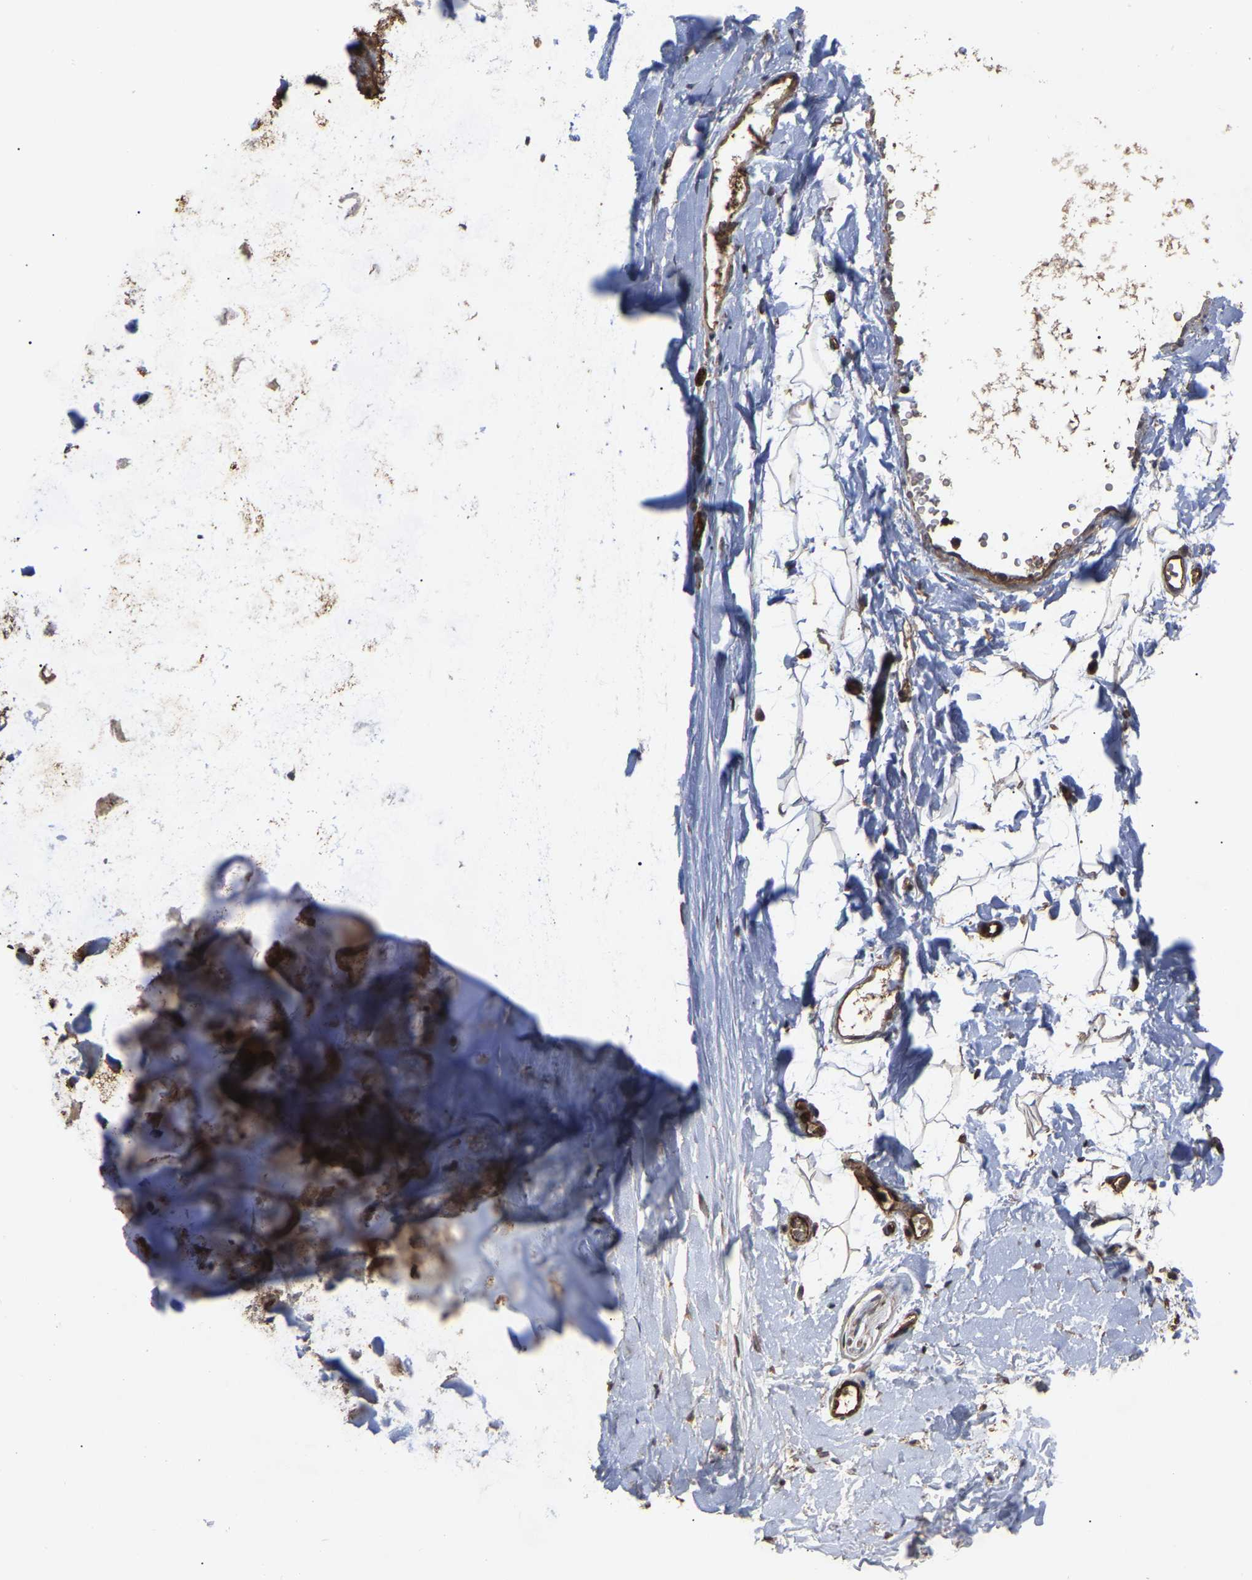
{"staining": {"intensity": "moderate", "quantity": ">75%", "location": "cytoplasmic/membranous"}, "tissue": "adipose tissue", "cell_type": "Adipocytes", "image_type": "normal", "snomed": [{"axis": "morphology", "description": "Normal tissue, NOS"}, {"axis": "topography", "description": "Cartilage tissue"}, {"axis": "topography", "description": "Bronchus"}], "caption": "Immunohistochemistry (IHC) histopathology image of unremarkable human adipose tissue stained for a protein (brown), which demonstrates medium levels of moderate cytoplasmic/membranous staining in about >75% of adipocytes.", "gene": "FAM161B", "patient": {"sex": "female", "age": 53}}